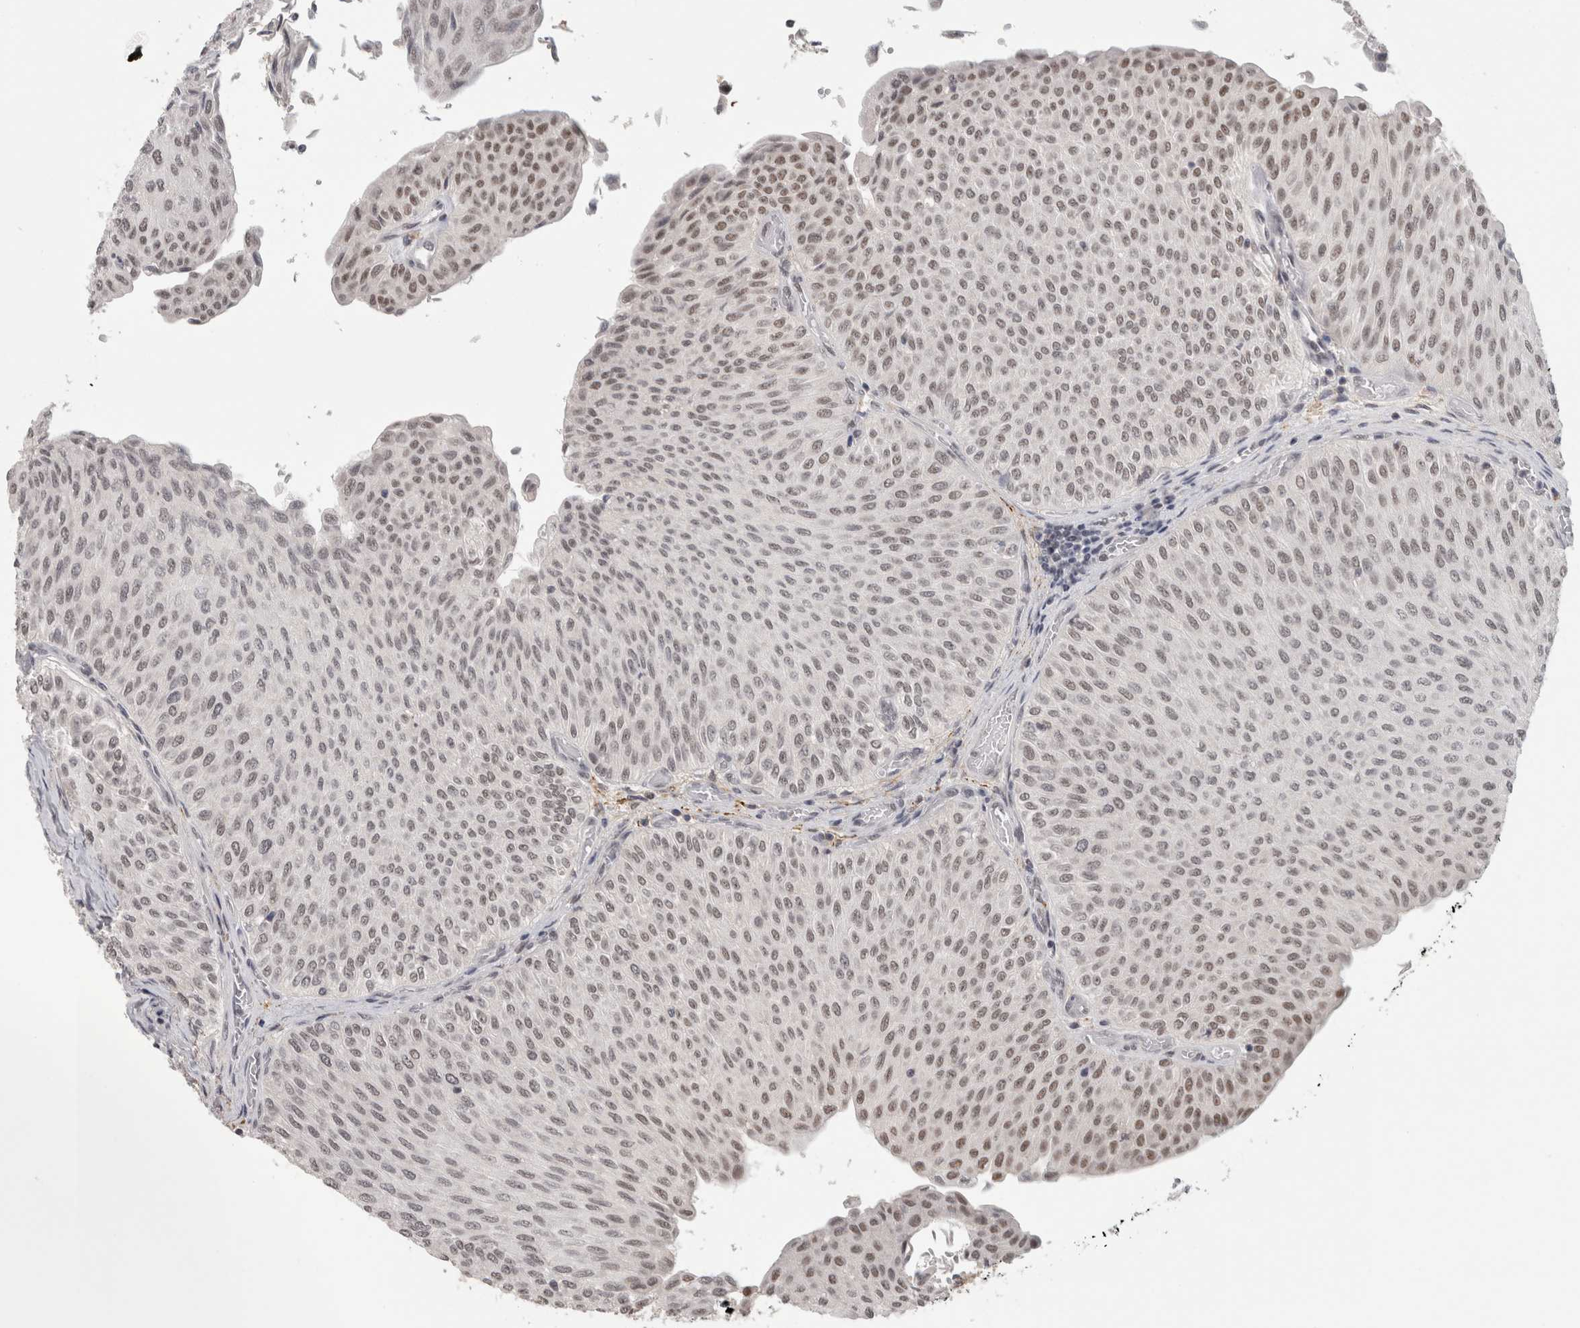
{"staining": {"intensity": "weak", "quantity": "25%-75%", "location": "nuclear"}, "tissue": "urothelial cancer", "cell_type": "Tumor cells", "image_type": "cancer", "snomed": [{"axis": "morphology", "description": "Urothelial carcinoma, Low grade"}, {"axis": "topography", "description": "Urinary bladder"}], "caption": "This is a micrograph of immunohistochemistry (IHC) staining of low-grade urothelial carcinoma, which shows weak staining in the nuclear of tumor cells.", "gene": "ZNF830", "patient": {"sex": "male", "age": 78}}